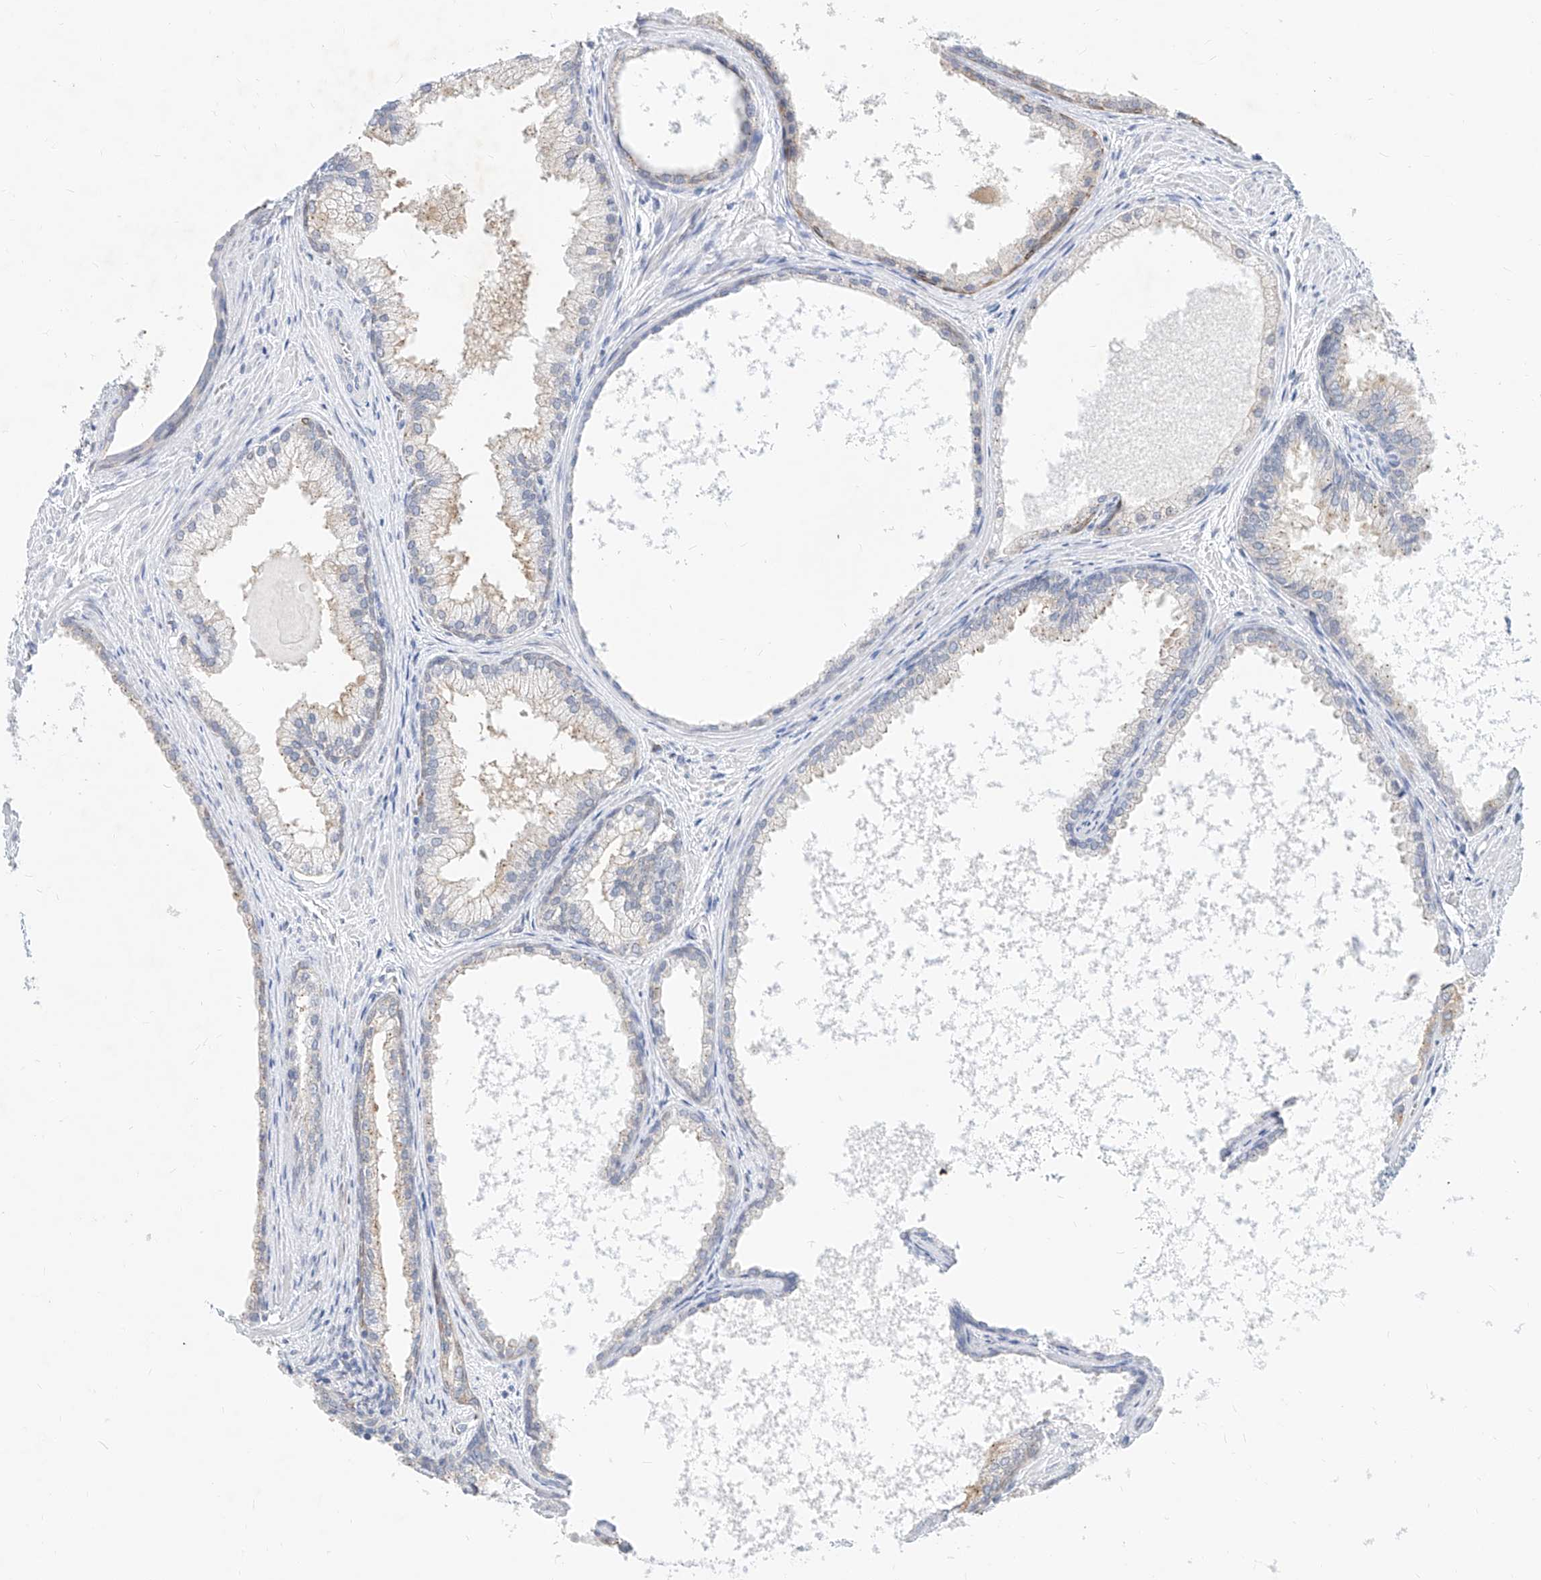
{"staining": {"intensity": "negative", "quantity": "none", "location": "none"}, "tissue": "prostate cancer", "cell_type": "Tumor cells", "image_type": "cancer", "snomed": [{"axis": "morphology", "description": "Adenocarcinoma, Low grade"}, {"axis": "topography", "description": "Prostate"}], "caption": "Tumor cells show no significant protein staining in prostate cancer. (DAB (3,3'-diaminobenzidine) immunohistochemistry visualized using brightfield microscopy, high magnification).", "gene": "MX2", "patient": {"sex": "male", "age": 54}}